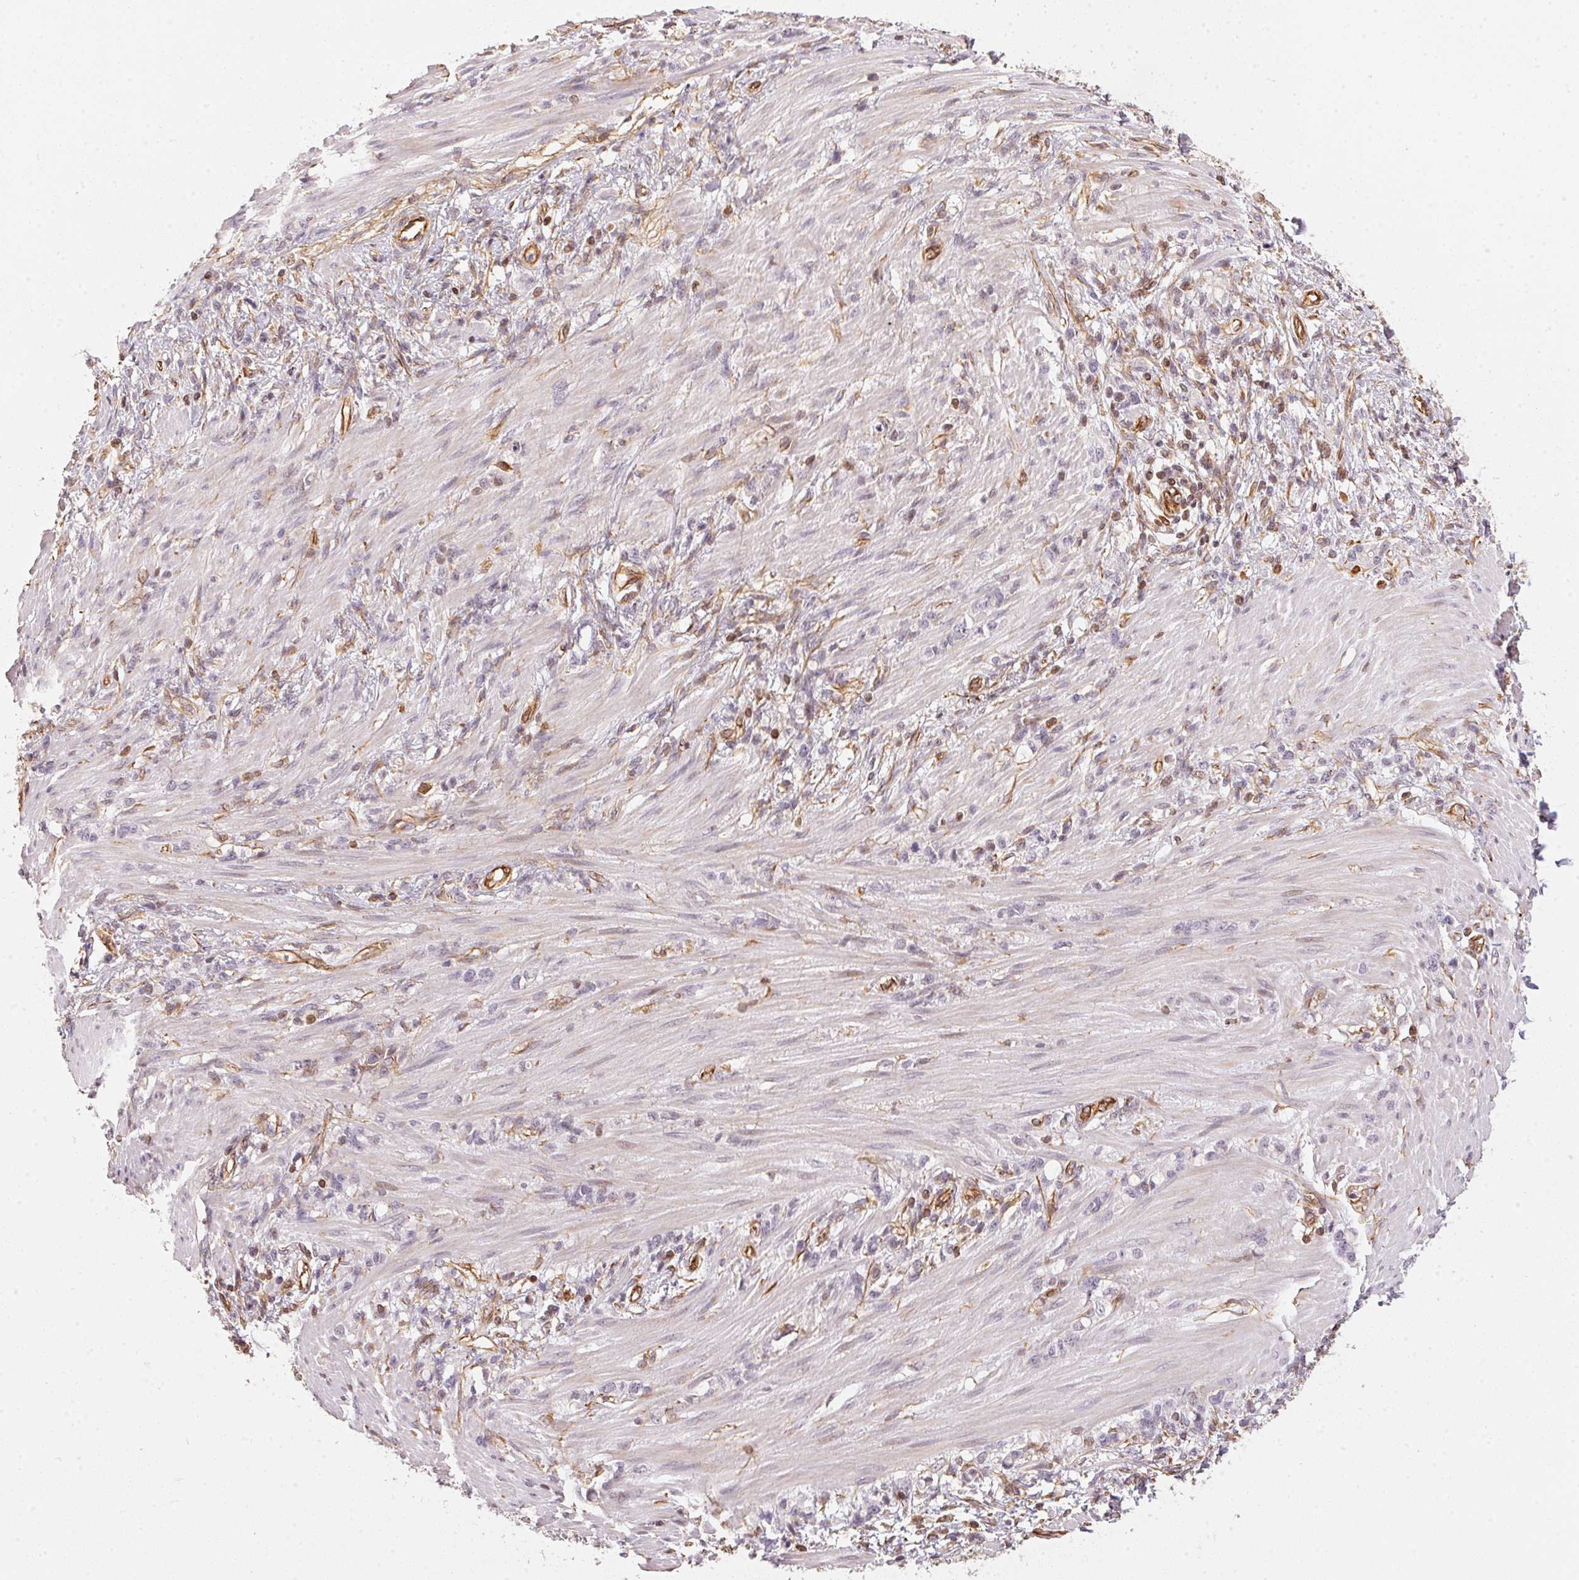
{"staining": {"intensity": "negative", "quantity": "none", "location": "none"}, "tissue": "stomach cancer", "cell_type": "Tumor cells", "image_type": "cancer", "snomed": [{"axis": "morphology", "description": "Adenocarcinoma, NOS"}, {"axis": "topography", "description": "Stomach"}], "caption": "Immunohistochemistry image of neoplastic tissue: adenocarcinoma (stomach) stained with DAB reveals no significant protein staining in tumor cells.", "gene": "FOXR2", "patient": {"sex": "female", "age": 84}}